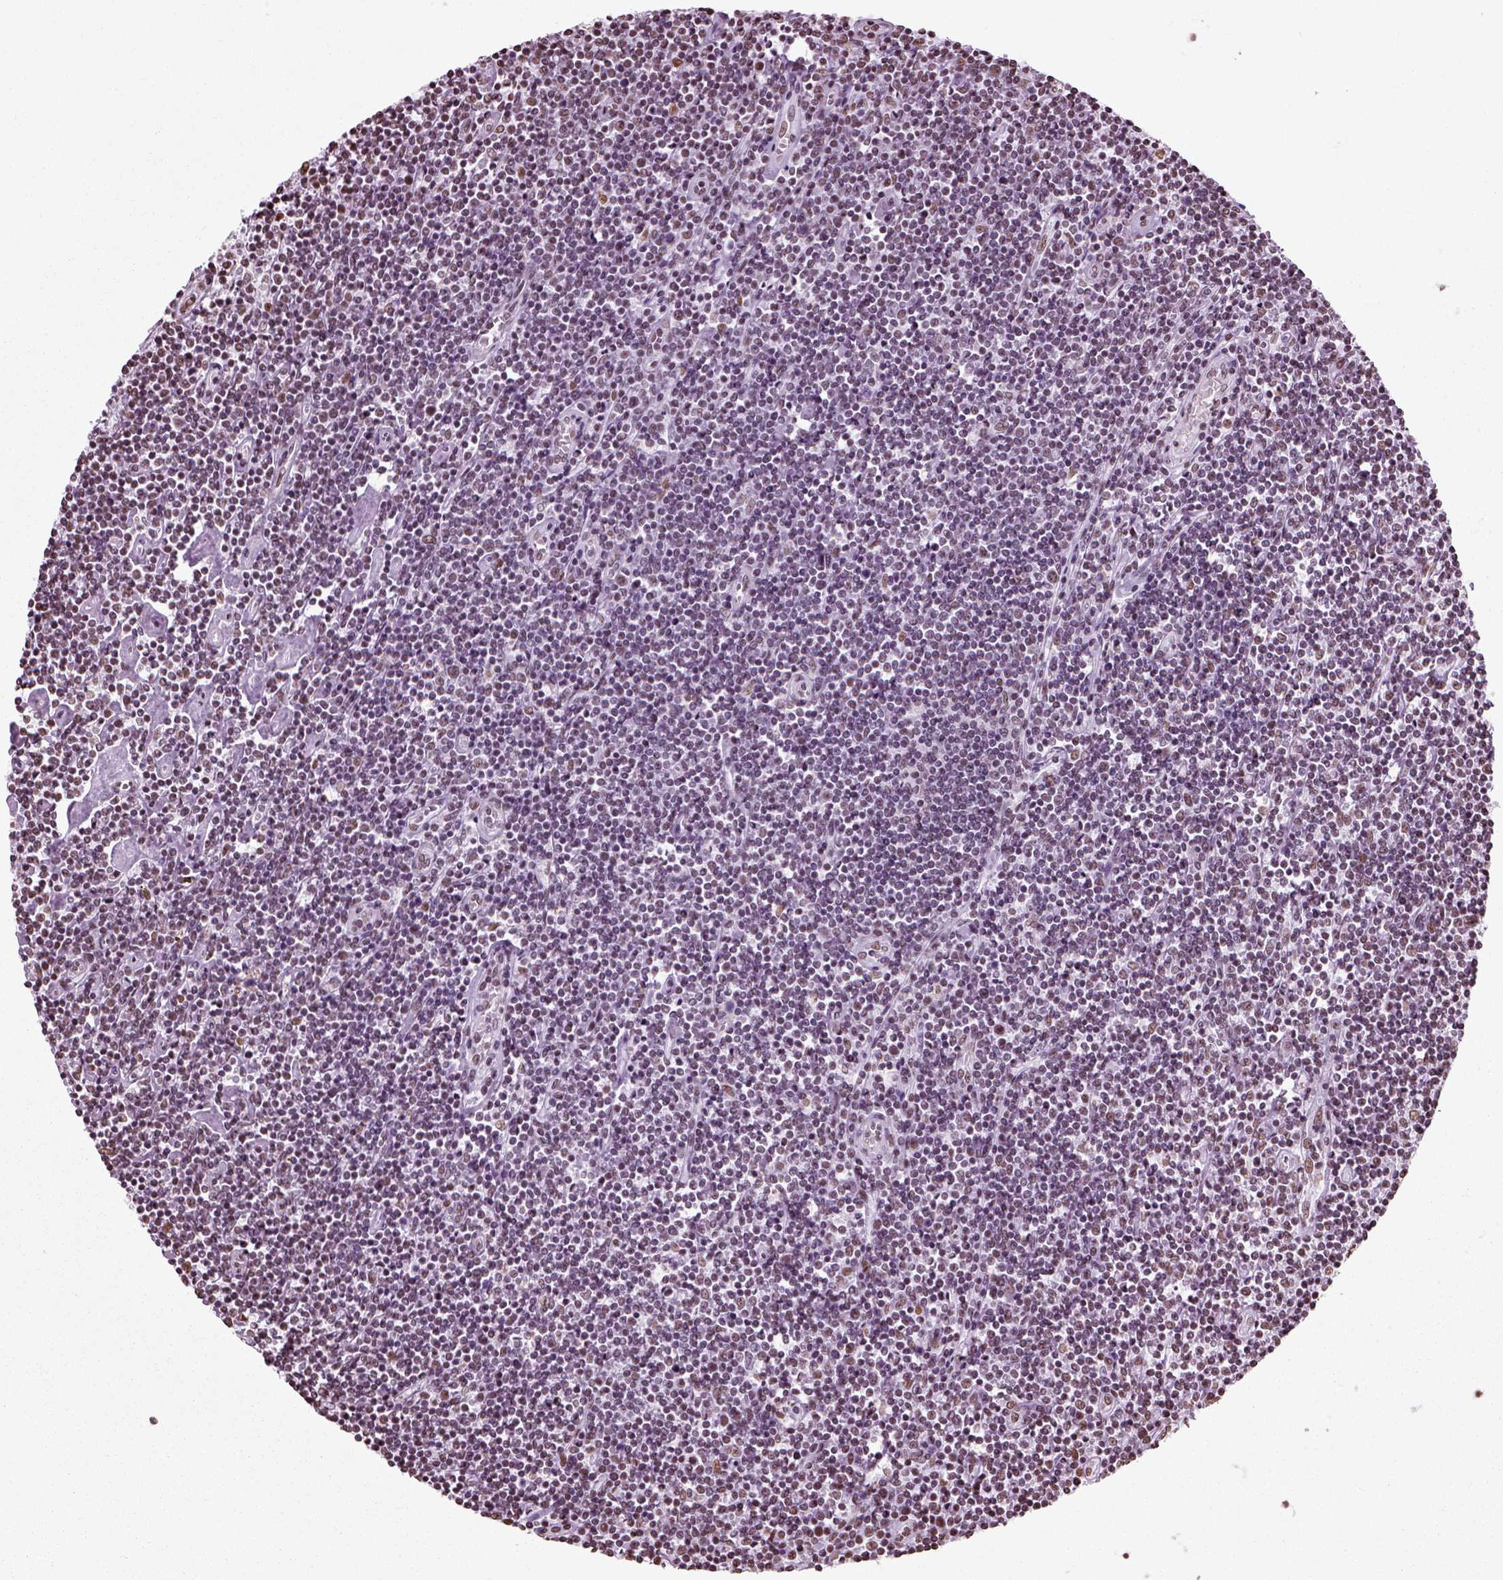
{"staining": {"intensity": "moderate", "quantity": ">75%", "location": "nuclear"}, "tissue": "lymphoma", "cell_type": "Tumor cells", "image_type": "cancer", "snomed": [{"axis": "morphology", "description": "Hodgkin's disease, NOS"}, {"axis": "topography", "description": "Lymph node"}], "caption": "Tumor cells demonstrate moderate nuclear positivity in approximately >75% of cells in Hodgkin's disease. (brown staining indicates protein expression, while blue staining denotes nuclei).", "gene": "POLR1H", "patient": {"sex": "male", "age": 40}}